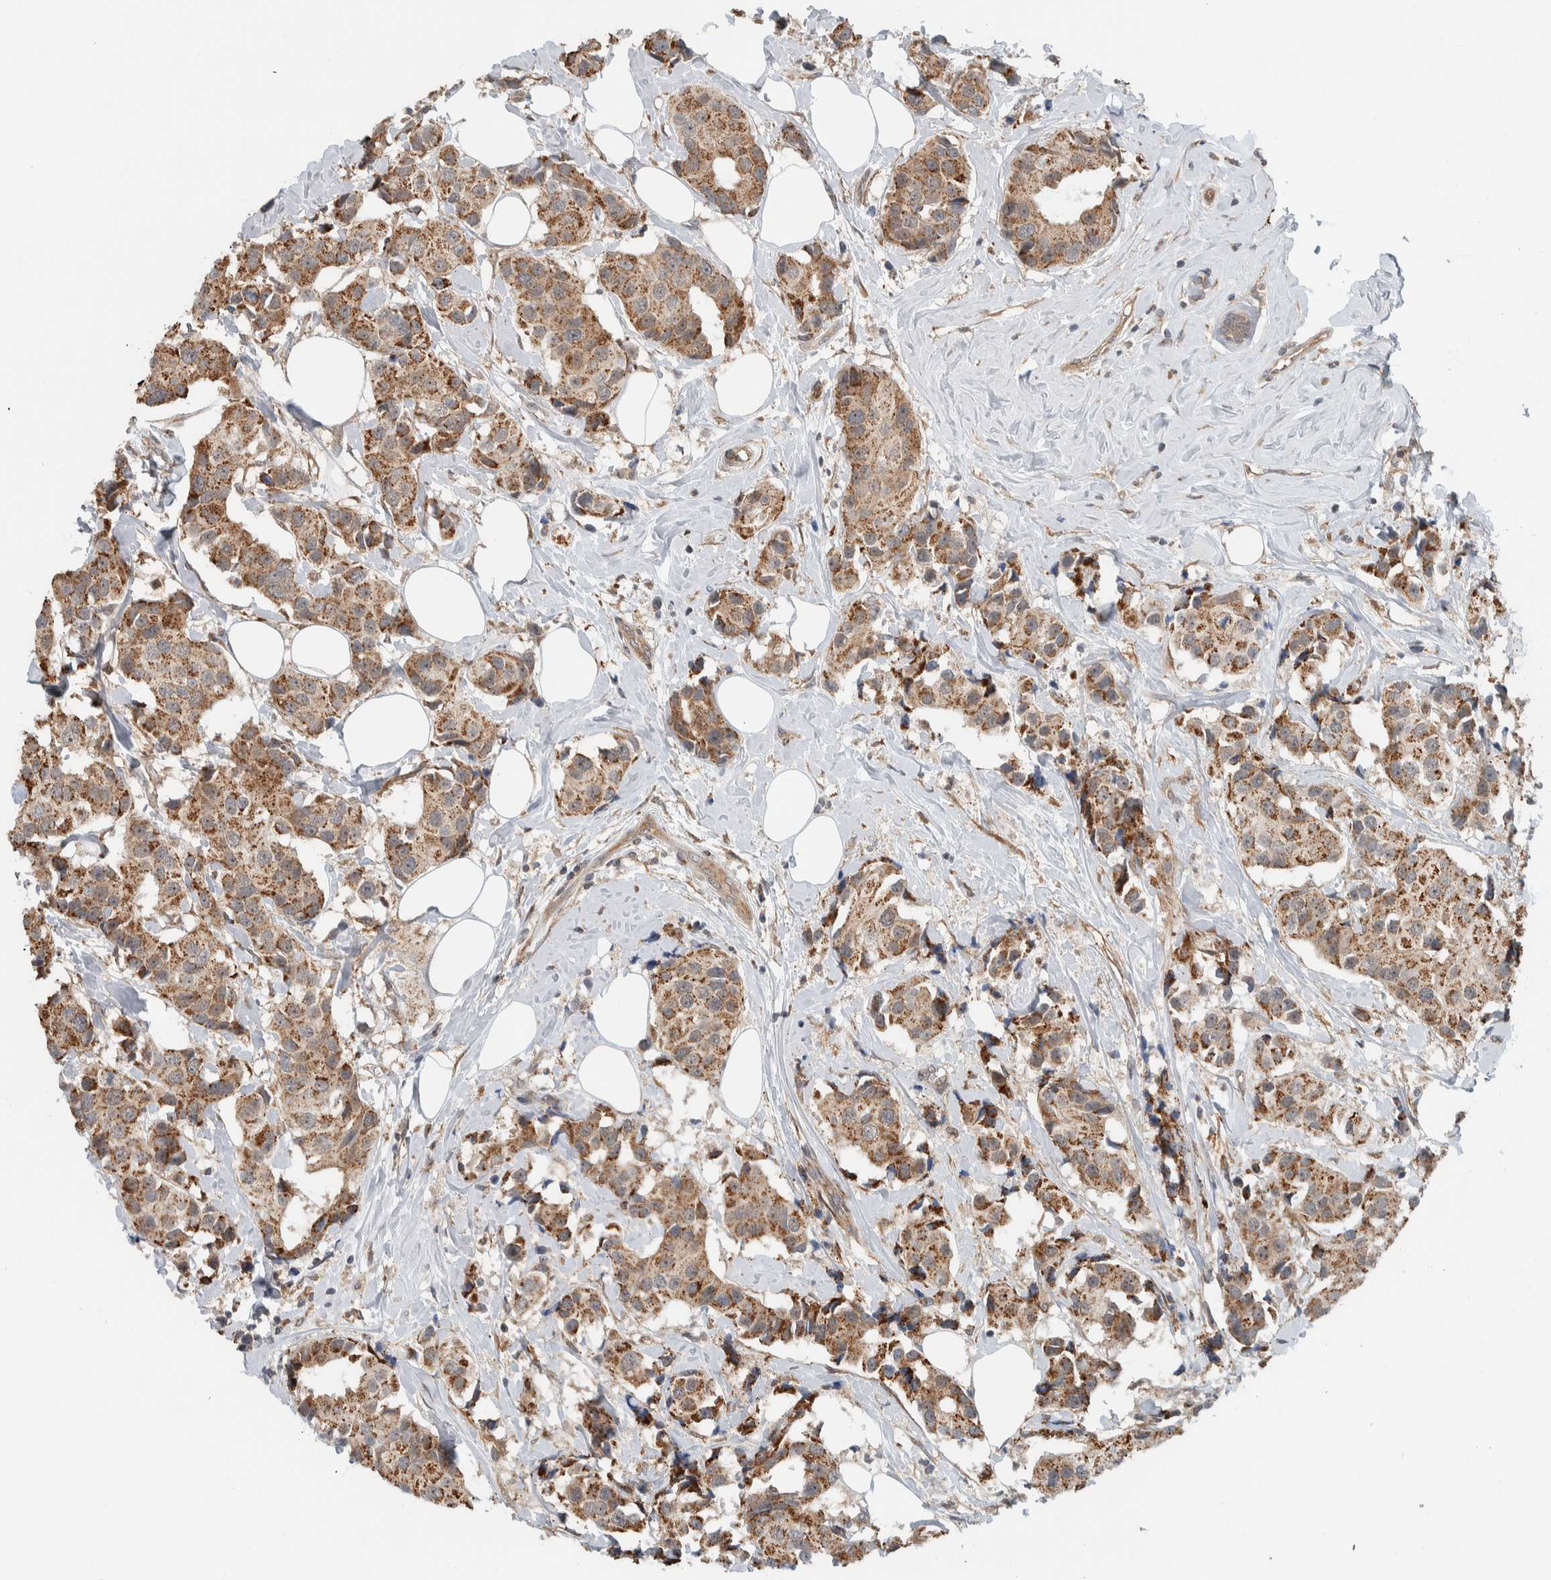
{"staining": {"intensity": "moderate", "quantity": ">75%", "location": "cytoplasmic/membranous"}, "tissue": "breast cancer", "cell_type": "Tumor cells", "image_type": "cancer", "snomed": [{"axis": "morphology", "description": "Normal tissue, NOS"}, {"axis": "morphology", "description": "Duct carcinoma"}, {"axis": "topography", "description": "Breast"}], "caption": "Human intraductal carcinoma (breast) stained for a protein (brown) shows moderate cytoplasmic/membranous positive positivity in about >75% of tumor cells.", "gene": "RERE", "patient": {"sex": "female", "age": 39}}